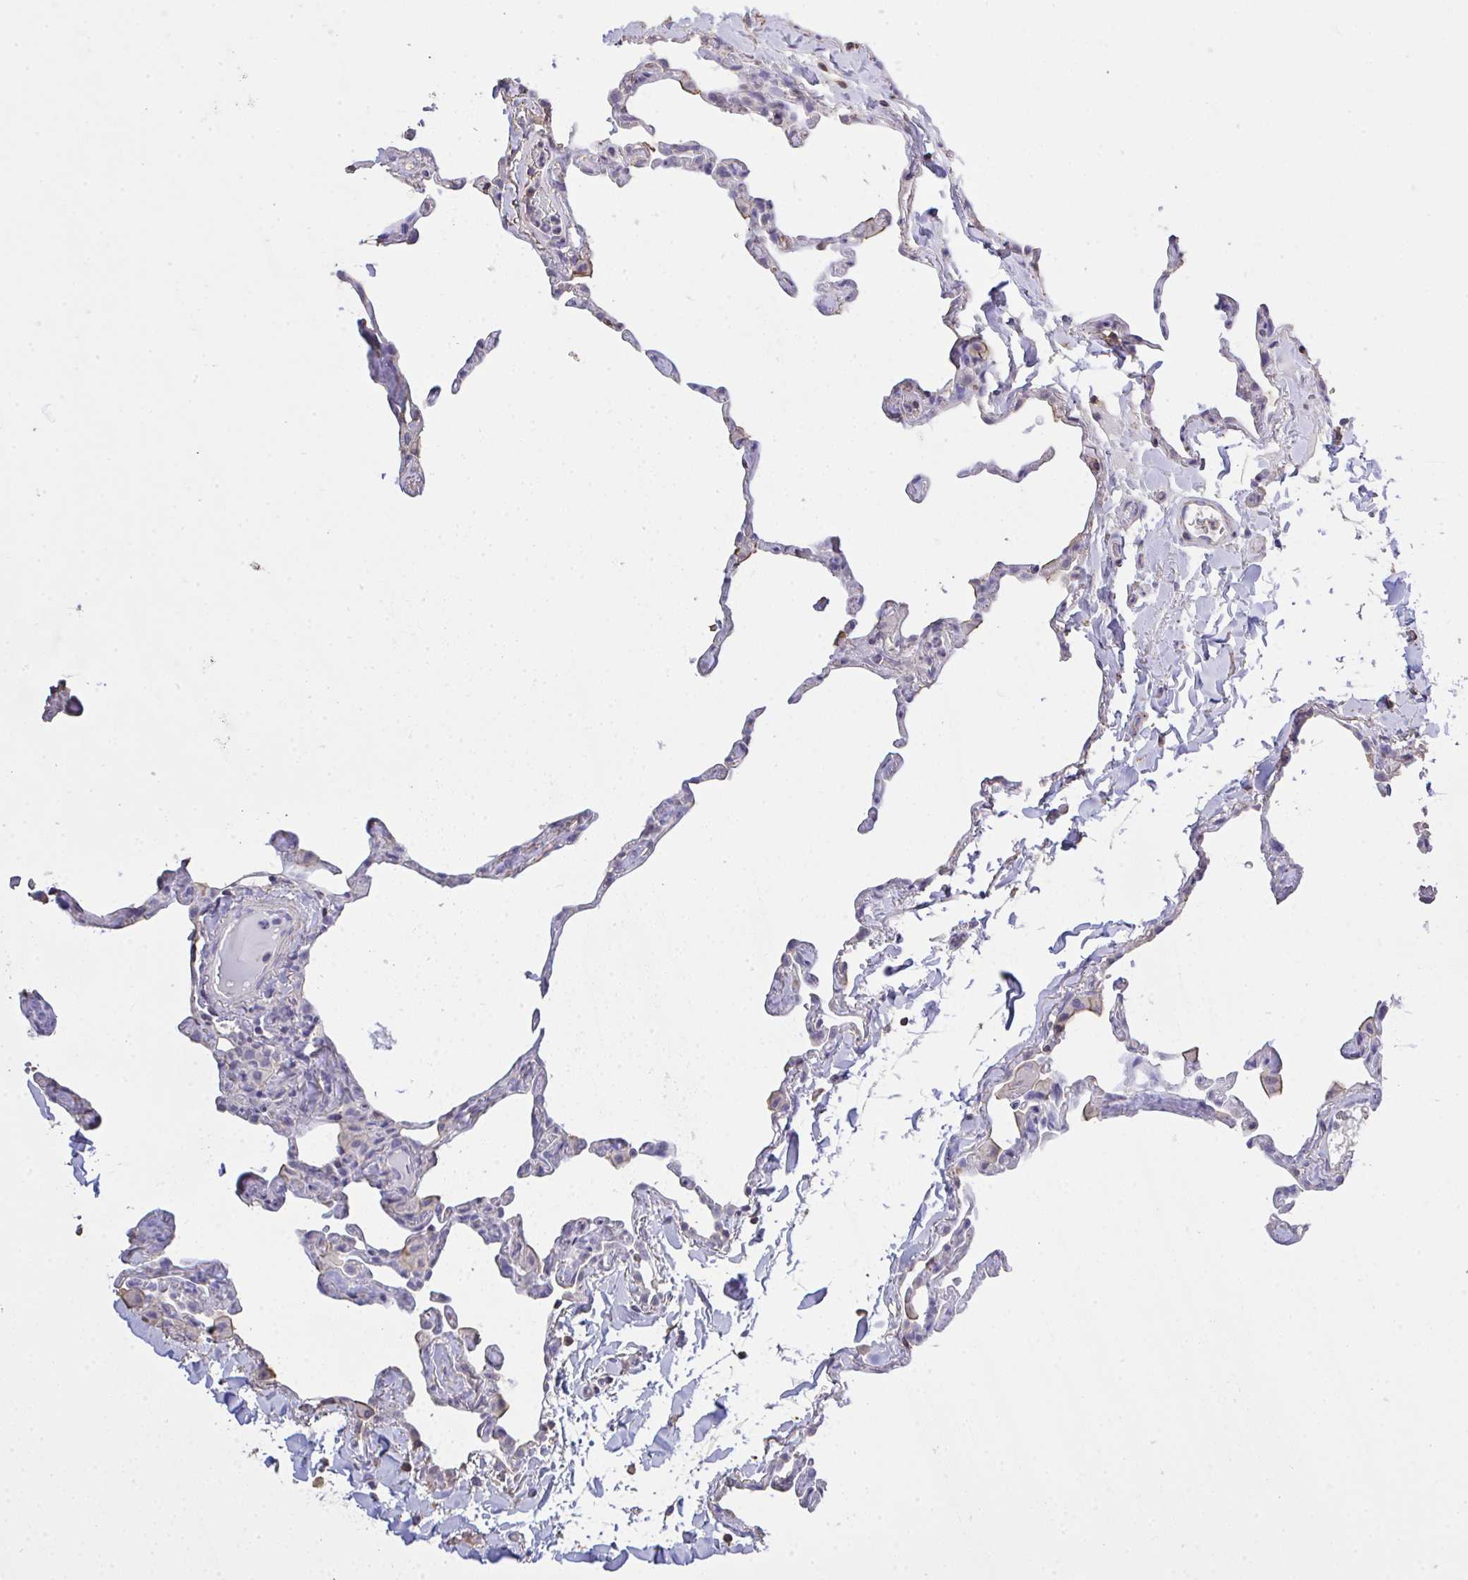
{"staining": {"intensity": "negative", "quantity": "none", "location": "none"}, "tissue": "lung", "cell_type": "Alveolar cells", "image_type": "normal", "snomed": [{"axis": "morphology", "description": "Normal tissue, NOS"}, {"axis": "topography", "description": "Lung"}], "caption": "Immunohistochemistry (IHC) micrograph of normal lung: human lung stained with DAB (3,3'-diaminobenzidine) displays no significant protein staining in alveolar cells. (Brightfield microscopy of DAB IHC at high magnification).", "gene": "IL23R", "patient": {"sex": "male", "age": 65}}